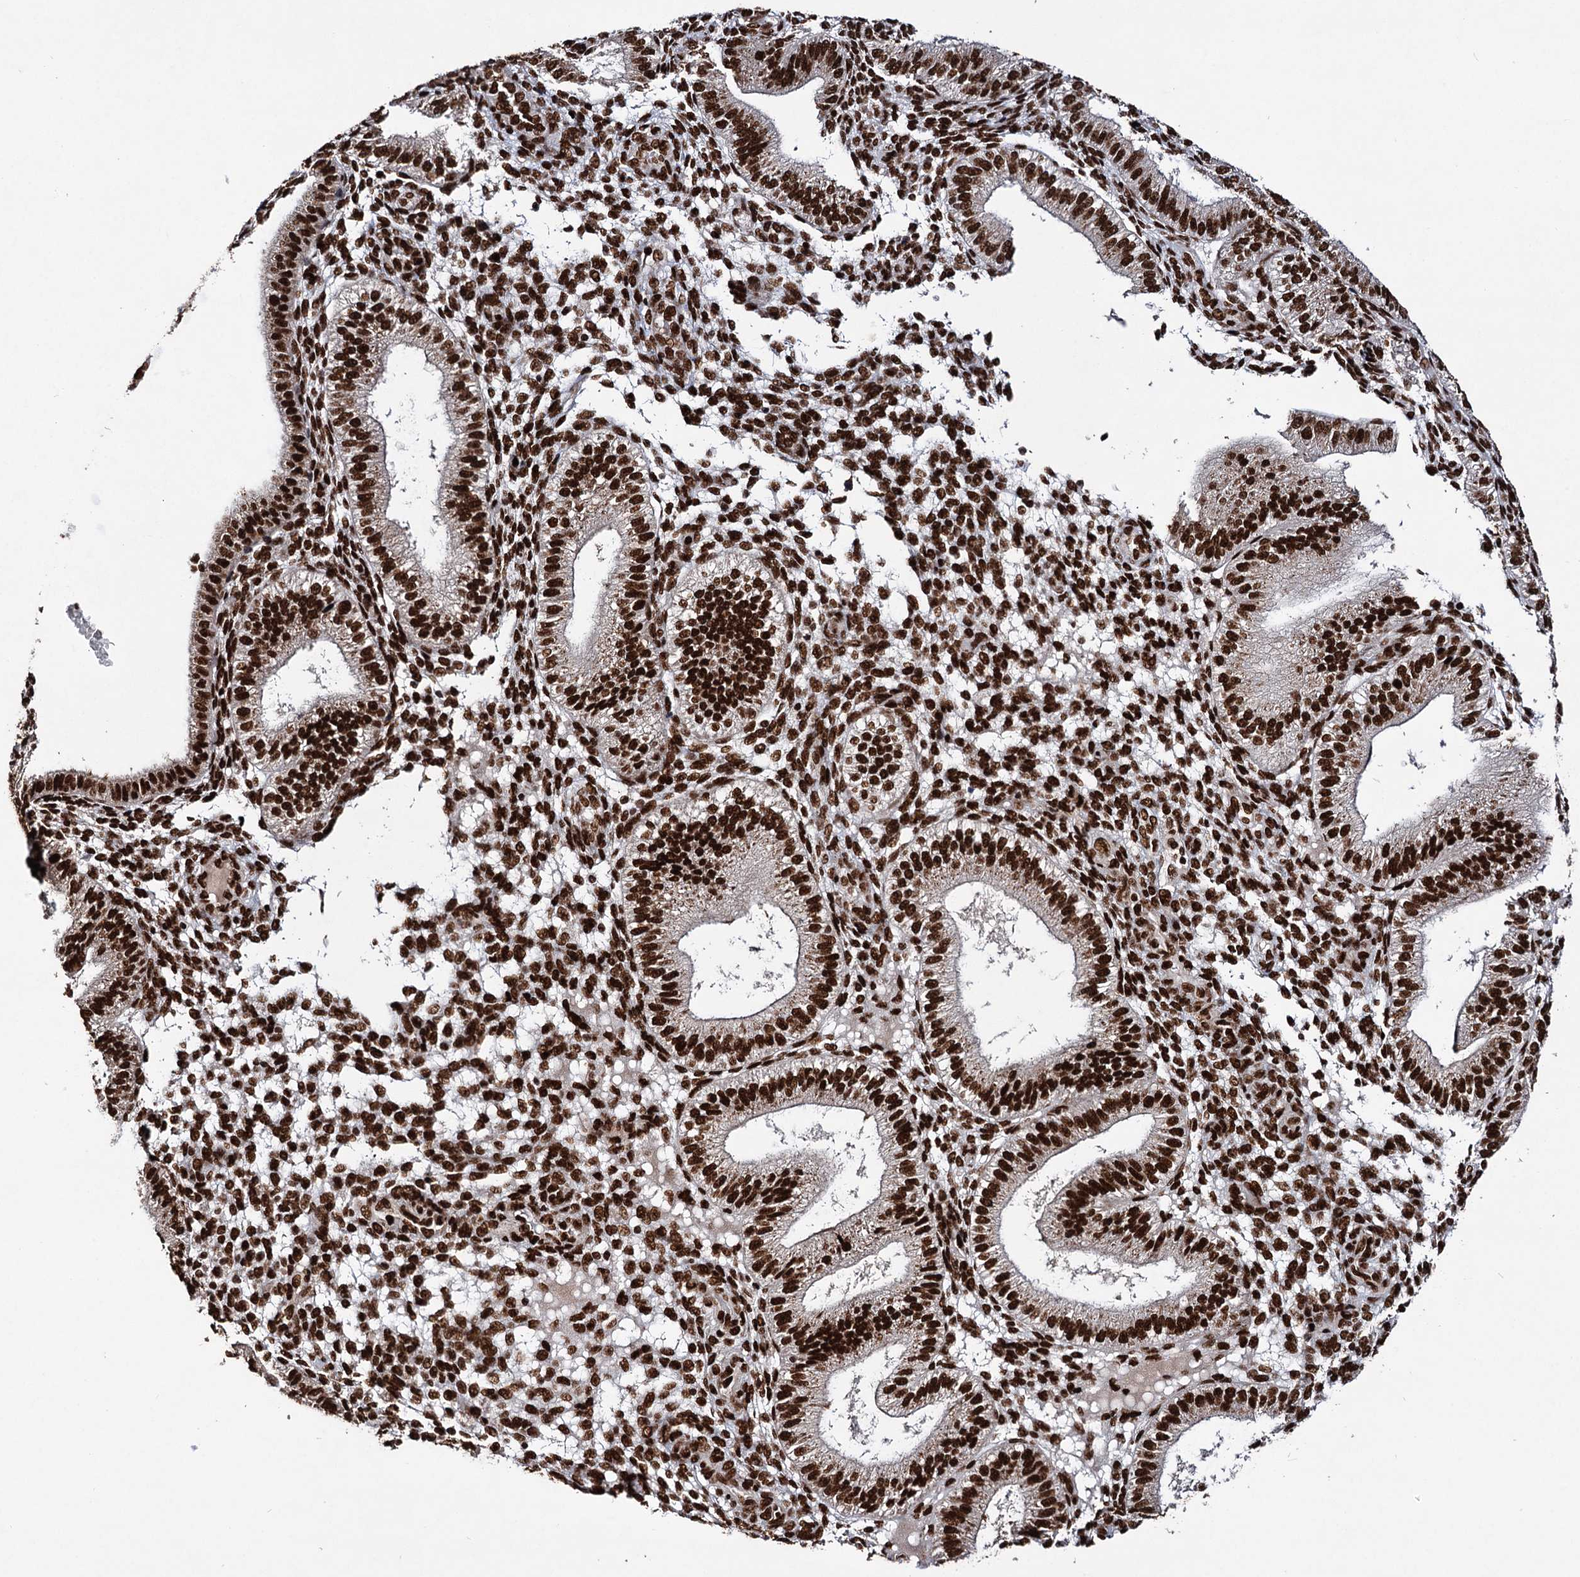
{"staining": {"intensity": "strong", "quantity": ">75%", "location": "nuclear"}, "tissue": "endometrium", "cell_type": "Cells in endometrial stroma", "image_type": "normal", "snomed": [{"axis": "morphology", "description": "Normal tissue, NOS"}, {"axis": "topography", "description": "Endometrium"}], "caption": "A brown stain labels strong nuclear expression of a protein in cells in endometrial stroma of unremarkable endometrium. The staining was performed using DAB (3,3'-diaminobenzidine) to visualize the protein expression in brown, while the nuclei were stained in blue with hematoxylin (Magnification: 20x).", "gene": "MATR3", "patient": {"sex": "female", "age": 39}}